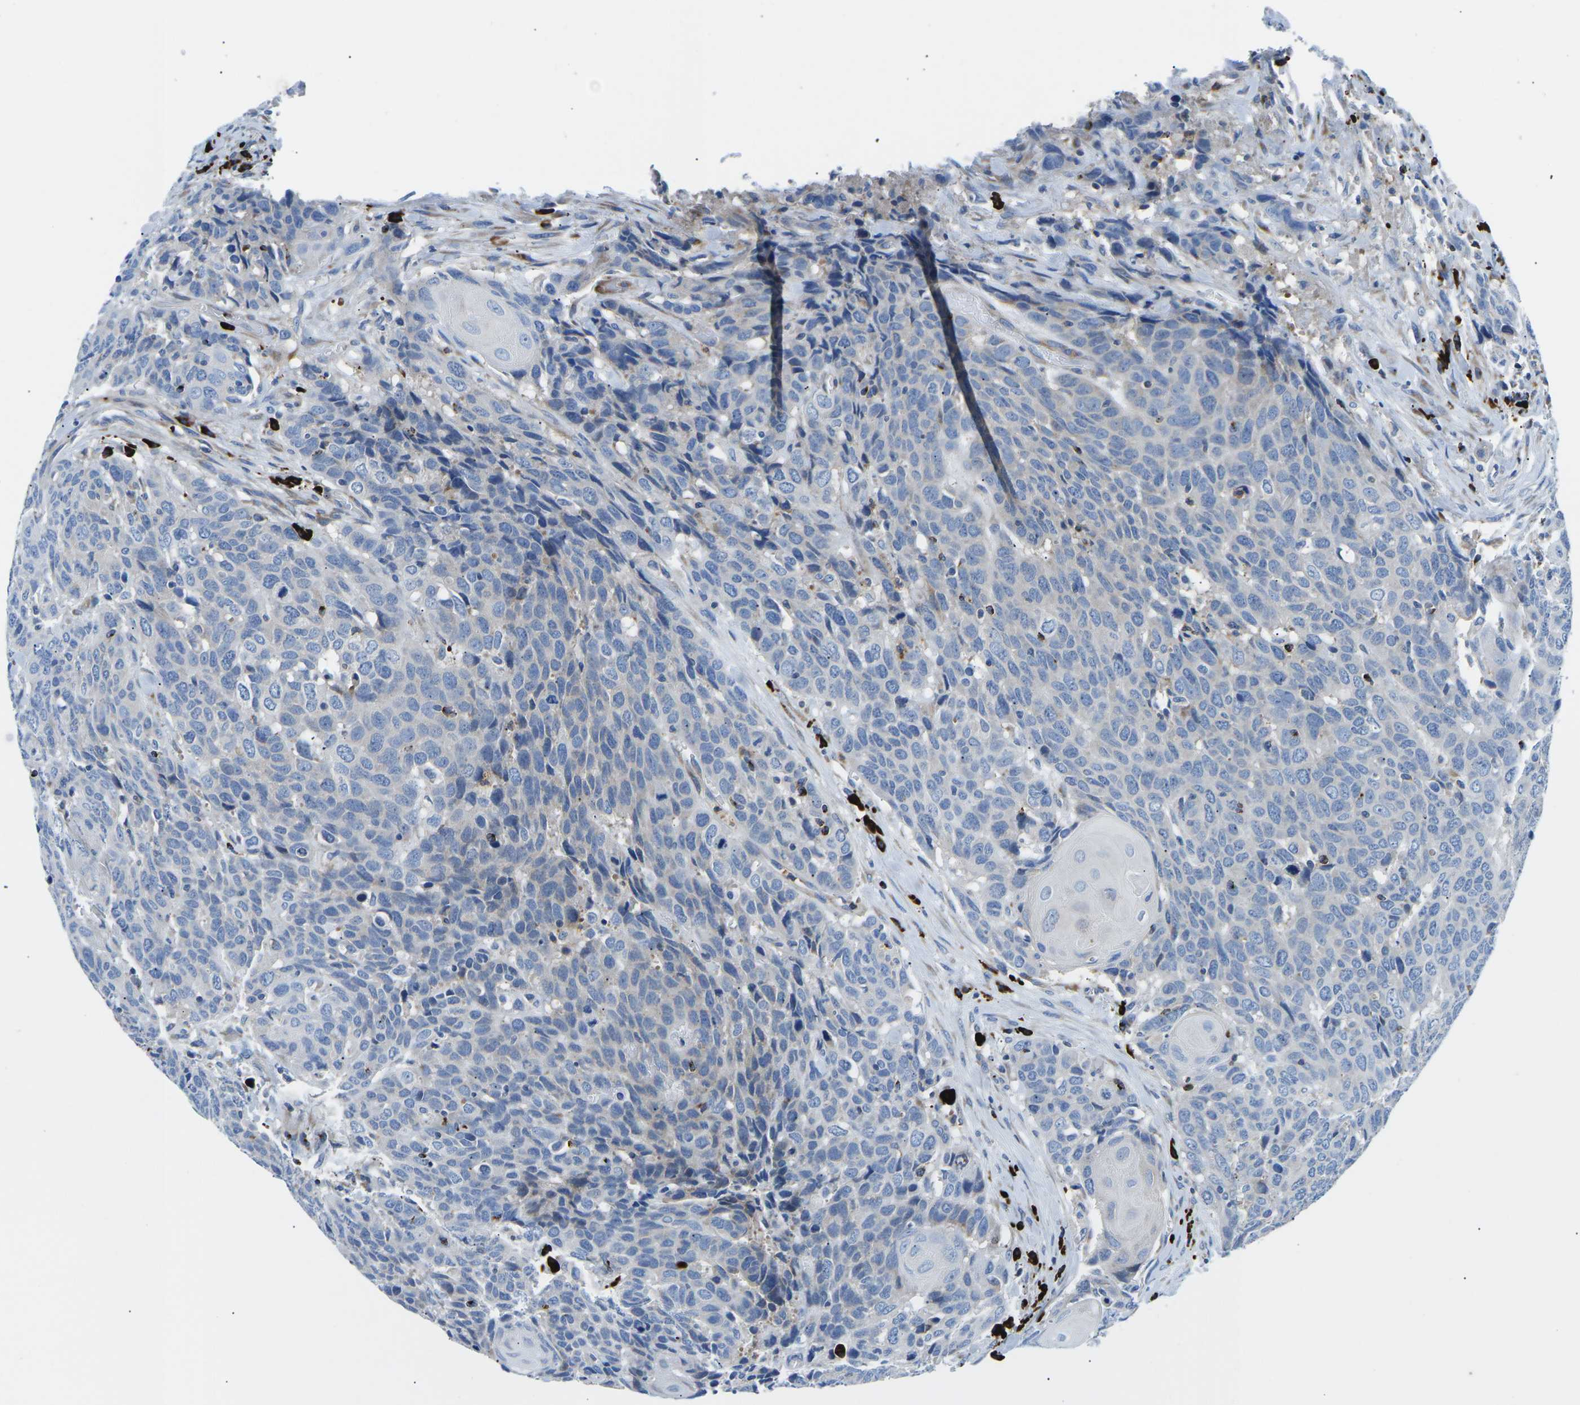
{"staining": {"intensity": "negative", "quantity": "none", "location": "none"}, "tissue": "head and neck cancer", "cell_type": "Tumor cells", "image_type": "cancer", "snomed": [{"axis": "morphology", "description": "Squamous cell carcinoma, NOS"}, {"axis": "topography", "description": "Head-Neck"}], "caption": "High power microscopy image of an immunohistochemistry image of head and neck cancer, revealing no significant positivity in tumor cells.", "gene": "MC4R", "patient": {"sex": "male", "age": 66}}